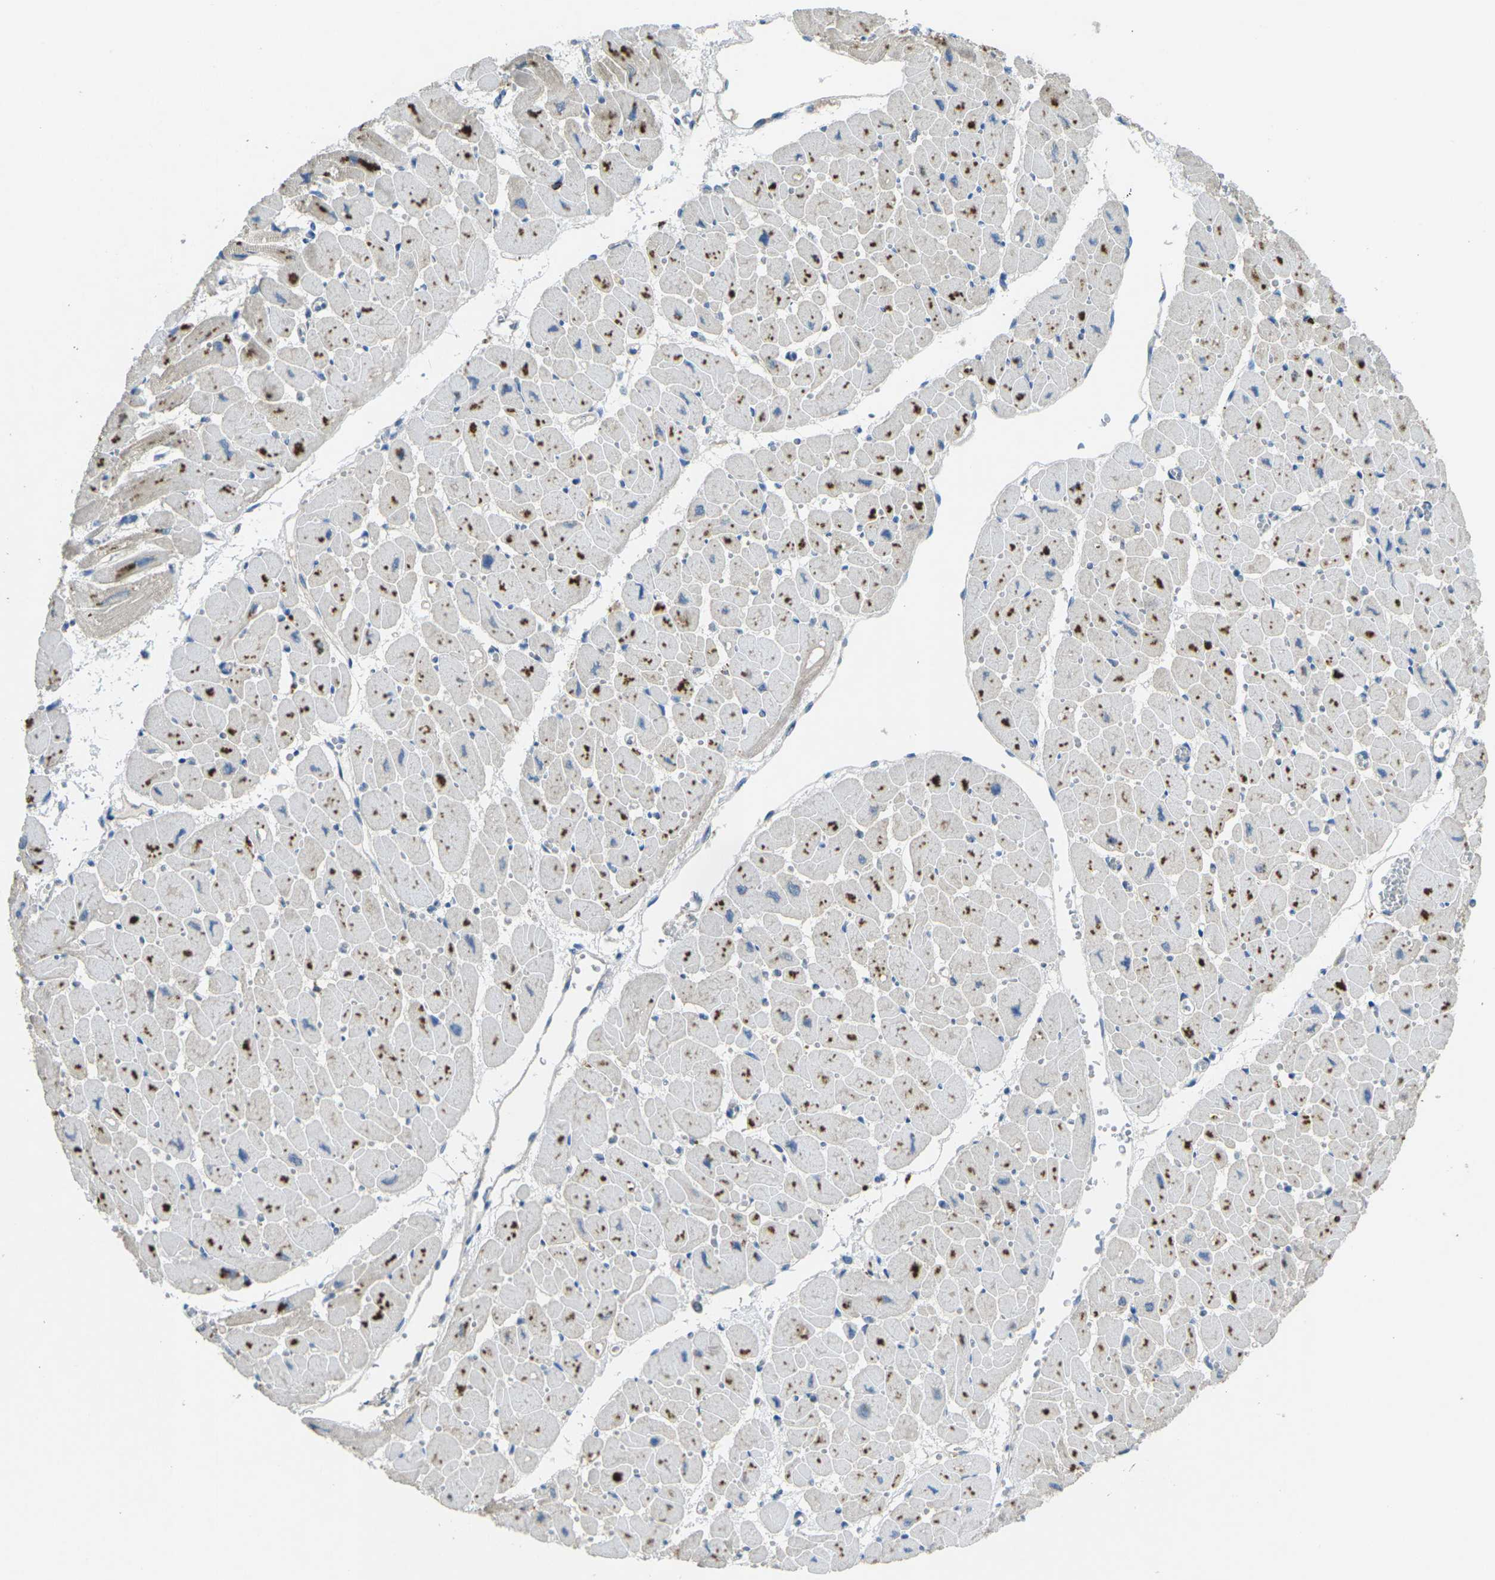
{"staining": {"intensity": "moderate", "quantity": "25%-75%", "location": "cytoplasmic/membranous"}, "tissue": "heart muscle", "cell_type": "Cardiomyocytes", "image_type": "normal", "snomed": [{"axis": "morphology", "description": "Normal tissue, NOS"}, {"axis": "topography", "description": "Heart"}], "caption": "This histopathology image shows normal heart muscle stained with immunohistochemistry to label a protein in brown. The cytoplasmic/membranous of cardiomyocytes show moderate positivity for the protein. Nuclei are counter-stained blue.", "gene": "CD19", "patient": {"sex": "female", "age": 54}}